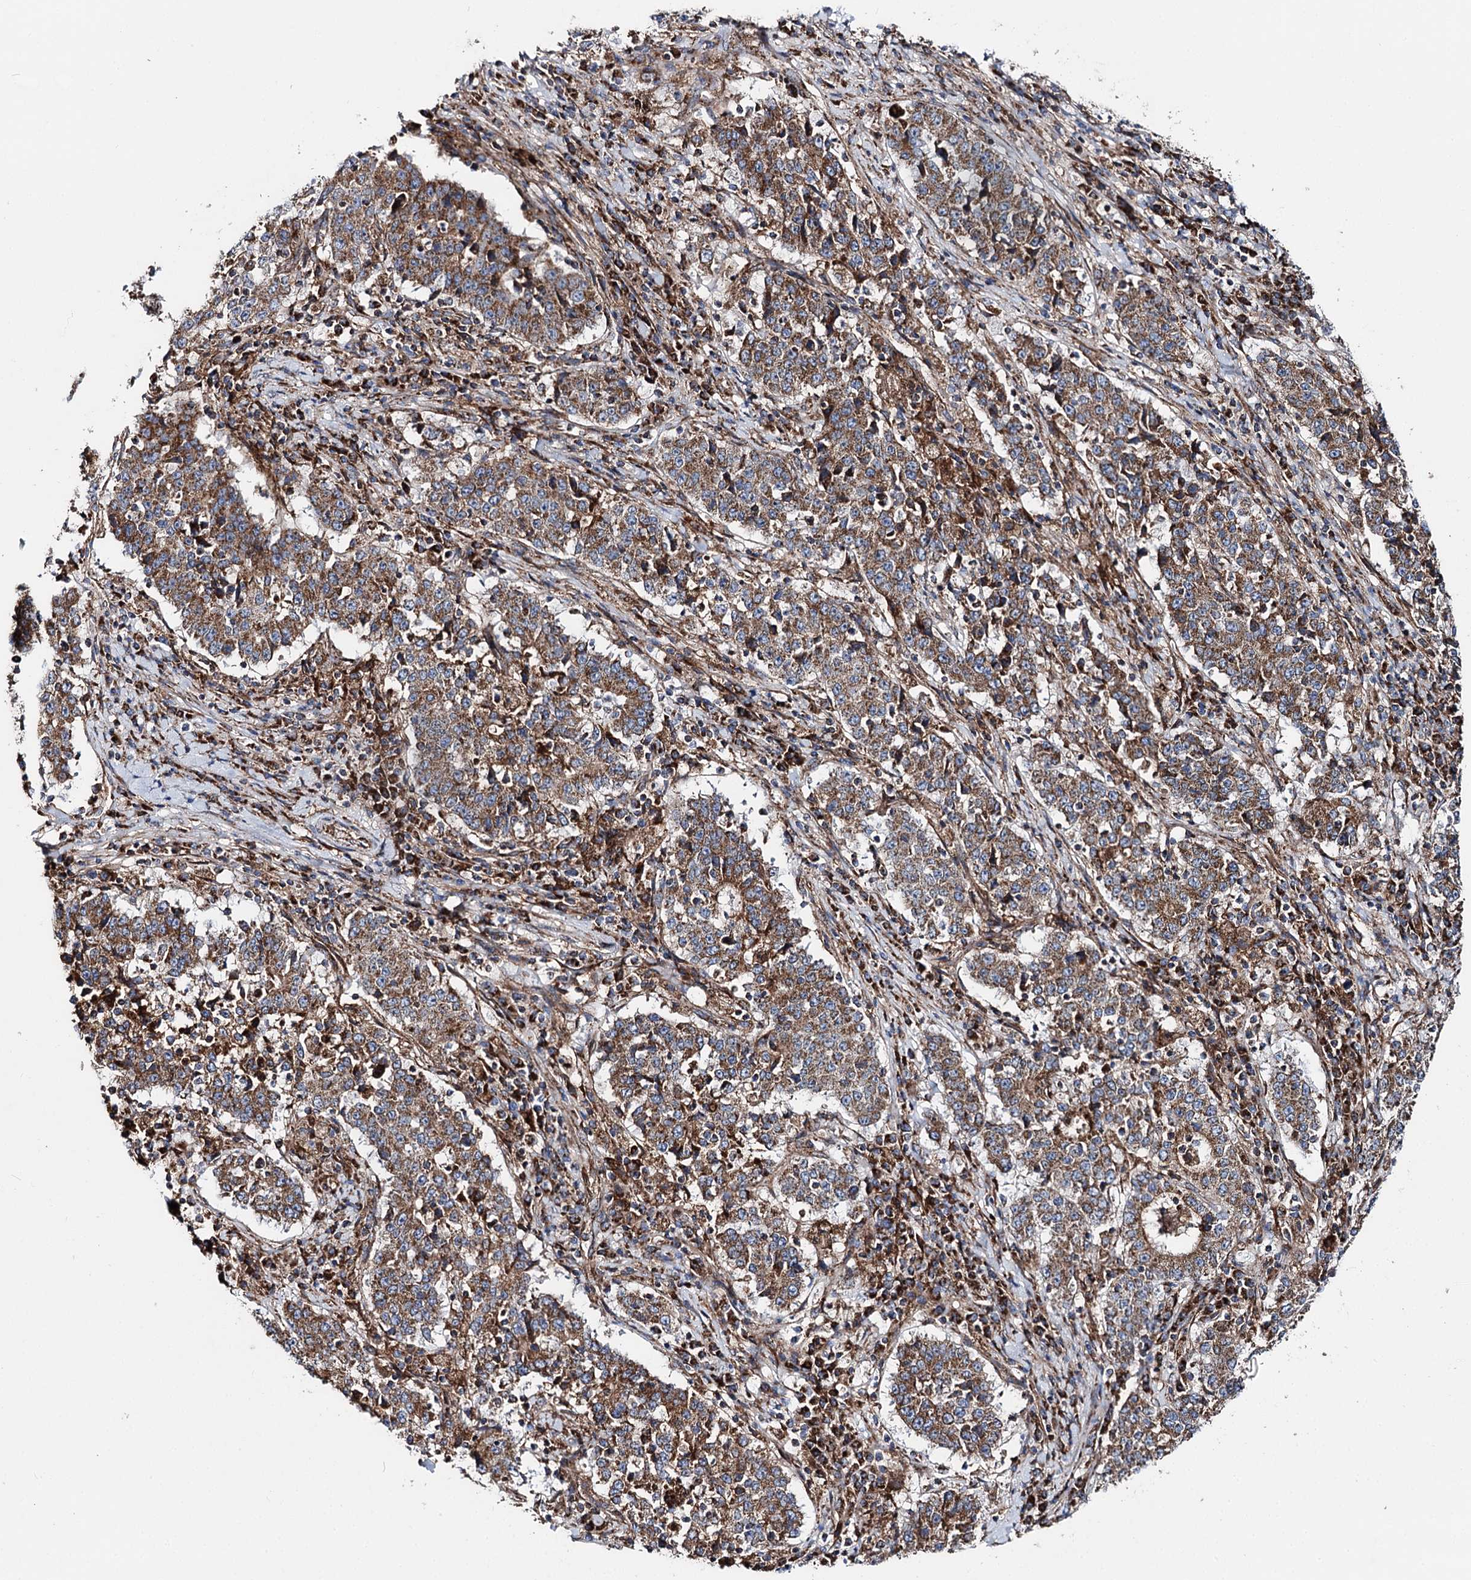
{"staining": {"intensity": "moderate", "quantity": ">75%", "location": "cytoplasmic/membranous"}, "tissue": "stomach cancer", "cell_type": "Tumor cells", "image_type": "cancer", "snomed": [{"axis": "morphology", "description": "Adenocarcinoma, NOS"}, {"axis": "topography", "description": "Stomach"}], "caption": "Immunohistochemical staining of stomach cancer (adenocarcinoma) shows medium levels of moderate cytoplasmic/membranous protein positivity in about >75% of tumor cells.", "gene": "MSANTD2", "patient": {"sex": "male", "age": 59}}